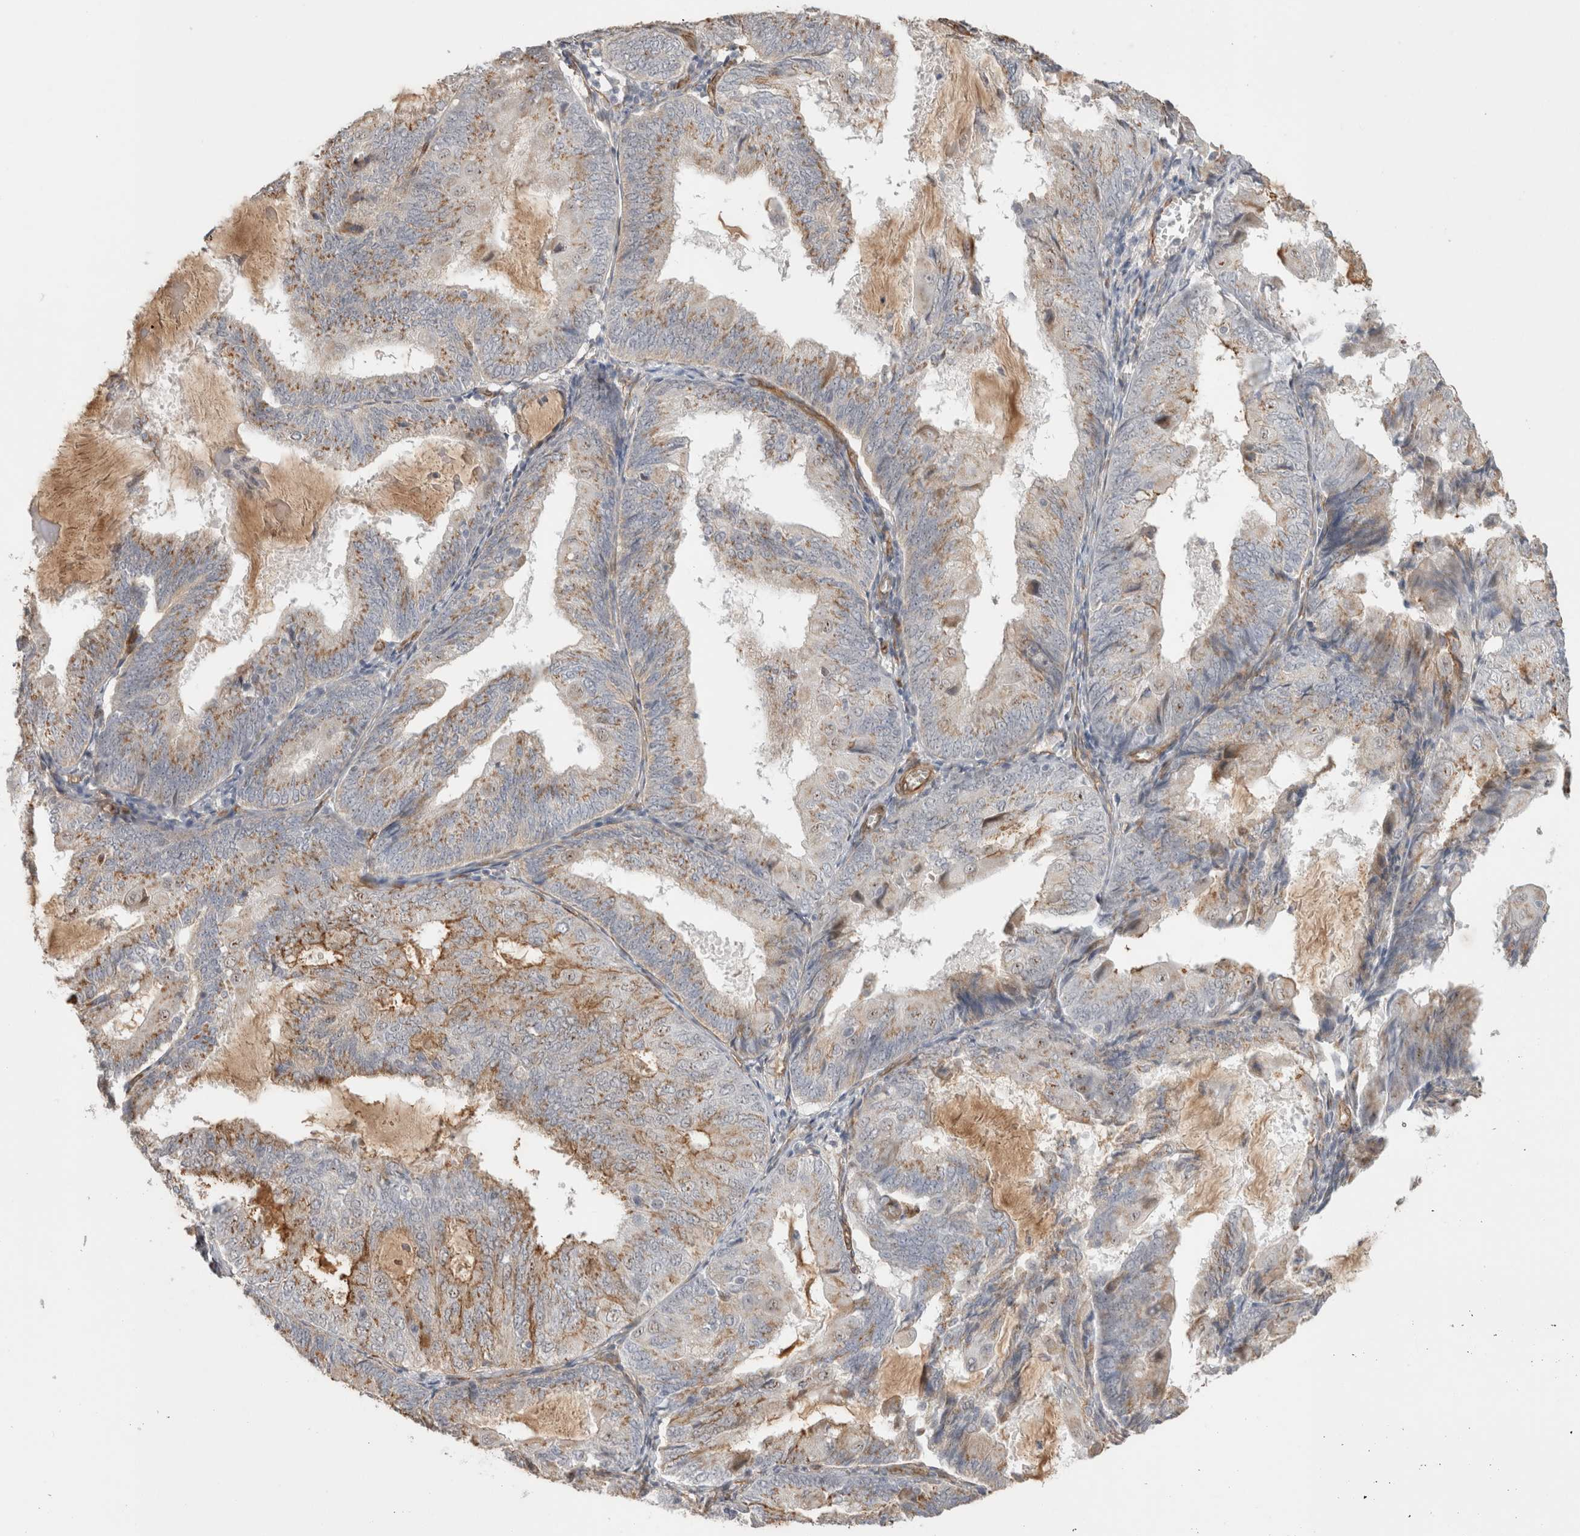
{"staining": {"intensity": "moderate", "quantity": ">75%", "location": "cytoplasmic/membranous"}, "tissue": "endometrial cancer", "cell_type": "Tumor cells", "image_type": "cancer", "snomed": [{"axis": "morphology", "description": "Adenocarcinoma, NOS"}, {"axis": "topography", "description": "Endometrium"}], "caption": "A high-resolution photomicrograph shows immunohistochemistry staining of endometrial adenocarcinoma, which exhibits moderate cytoplasmic/membranous positivity in about >75% of tumor cells. (Brightfield microscopy of DAB IHC at high magnification).", "gene": "CAAP1", "patient": {"sex": "female", "age": 81}}